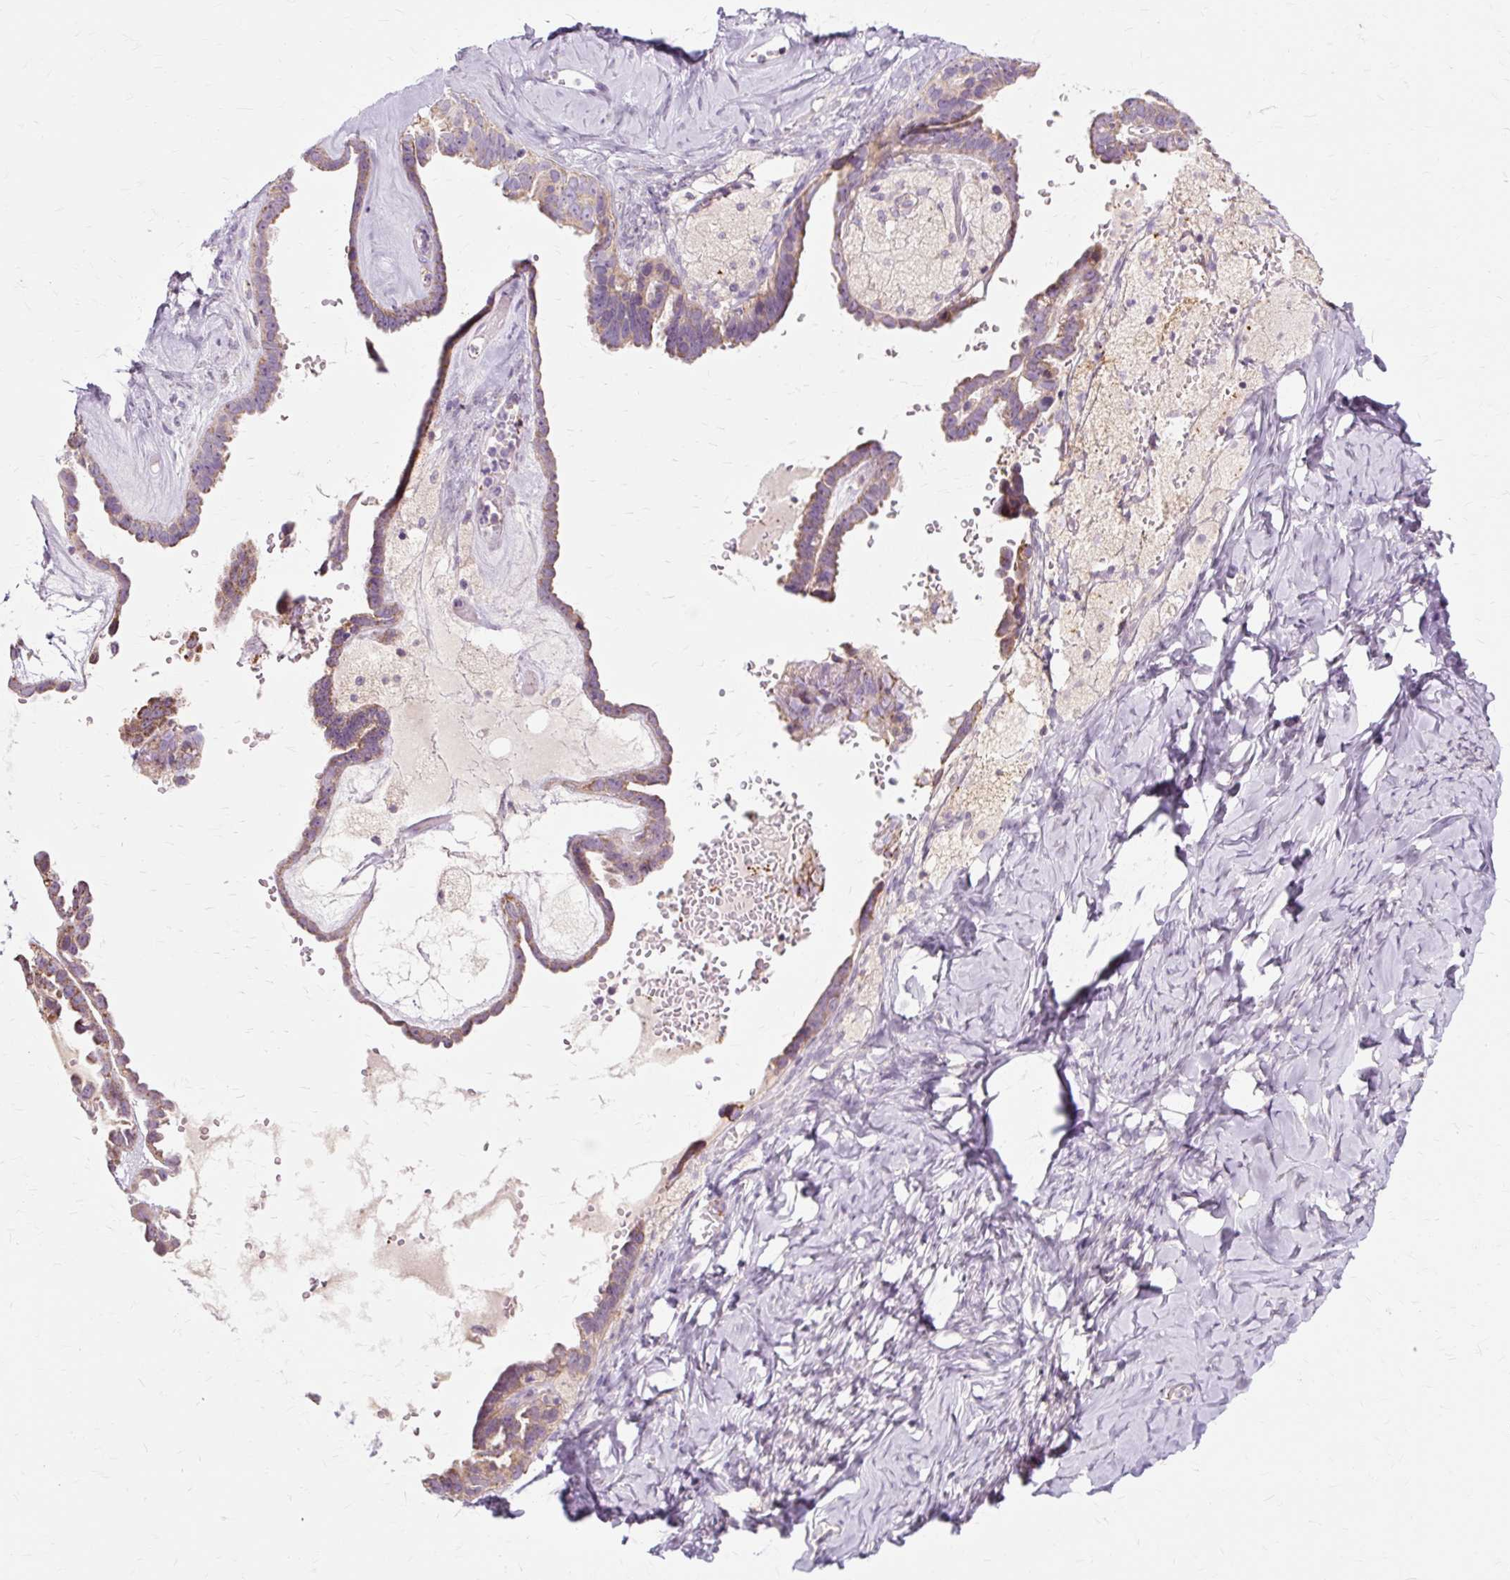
{"staining": {"intensity": "weak", "quantity": ">75%", "location": "cytoplasmic/membranous"}, "tissue": "ovarian cancer", "cell_type": "Tumor cells", "image_type": "cancer", "snomed": [{"axis": "morphology", "description": "Cystadenocarcinoma, serous, NOS"}, {"axis": "topography", "description": "Ovary"}], "caption": "Brown immunohistochemical staining in ovarian cancer (serous cystadenocarcinoma) shows weak cytoplasmic/membranous positivity in approximately >75% of tumor cells.", "gene": "PDZD2", "patient": {"sex": "female", "age": 69}}